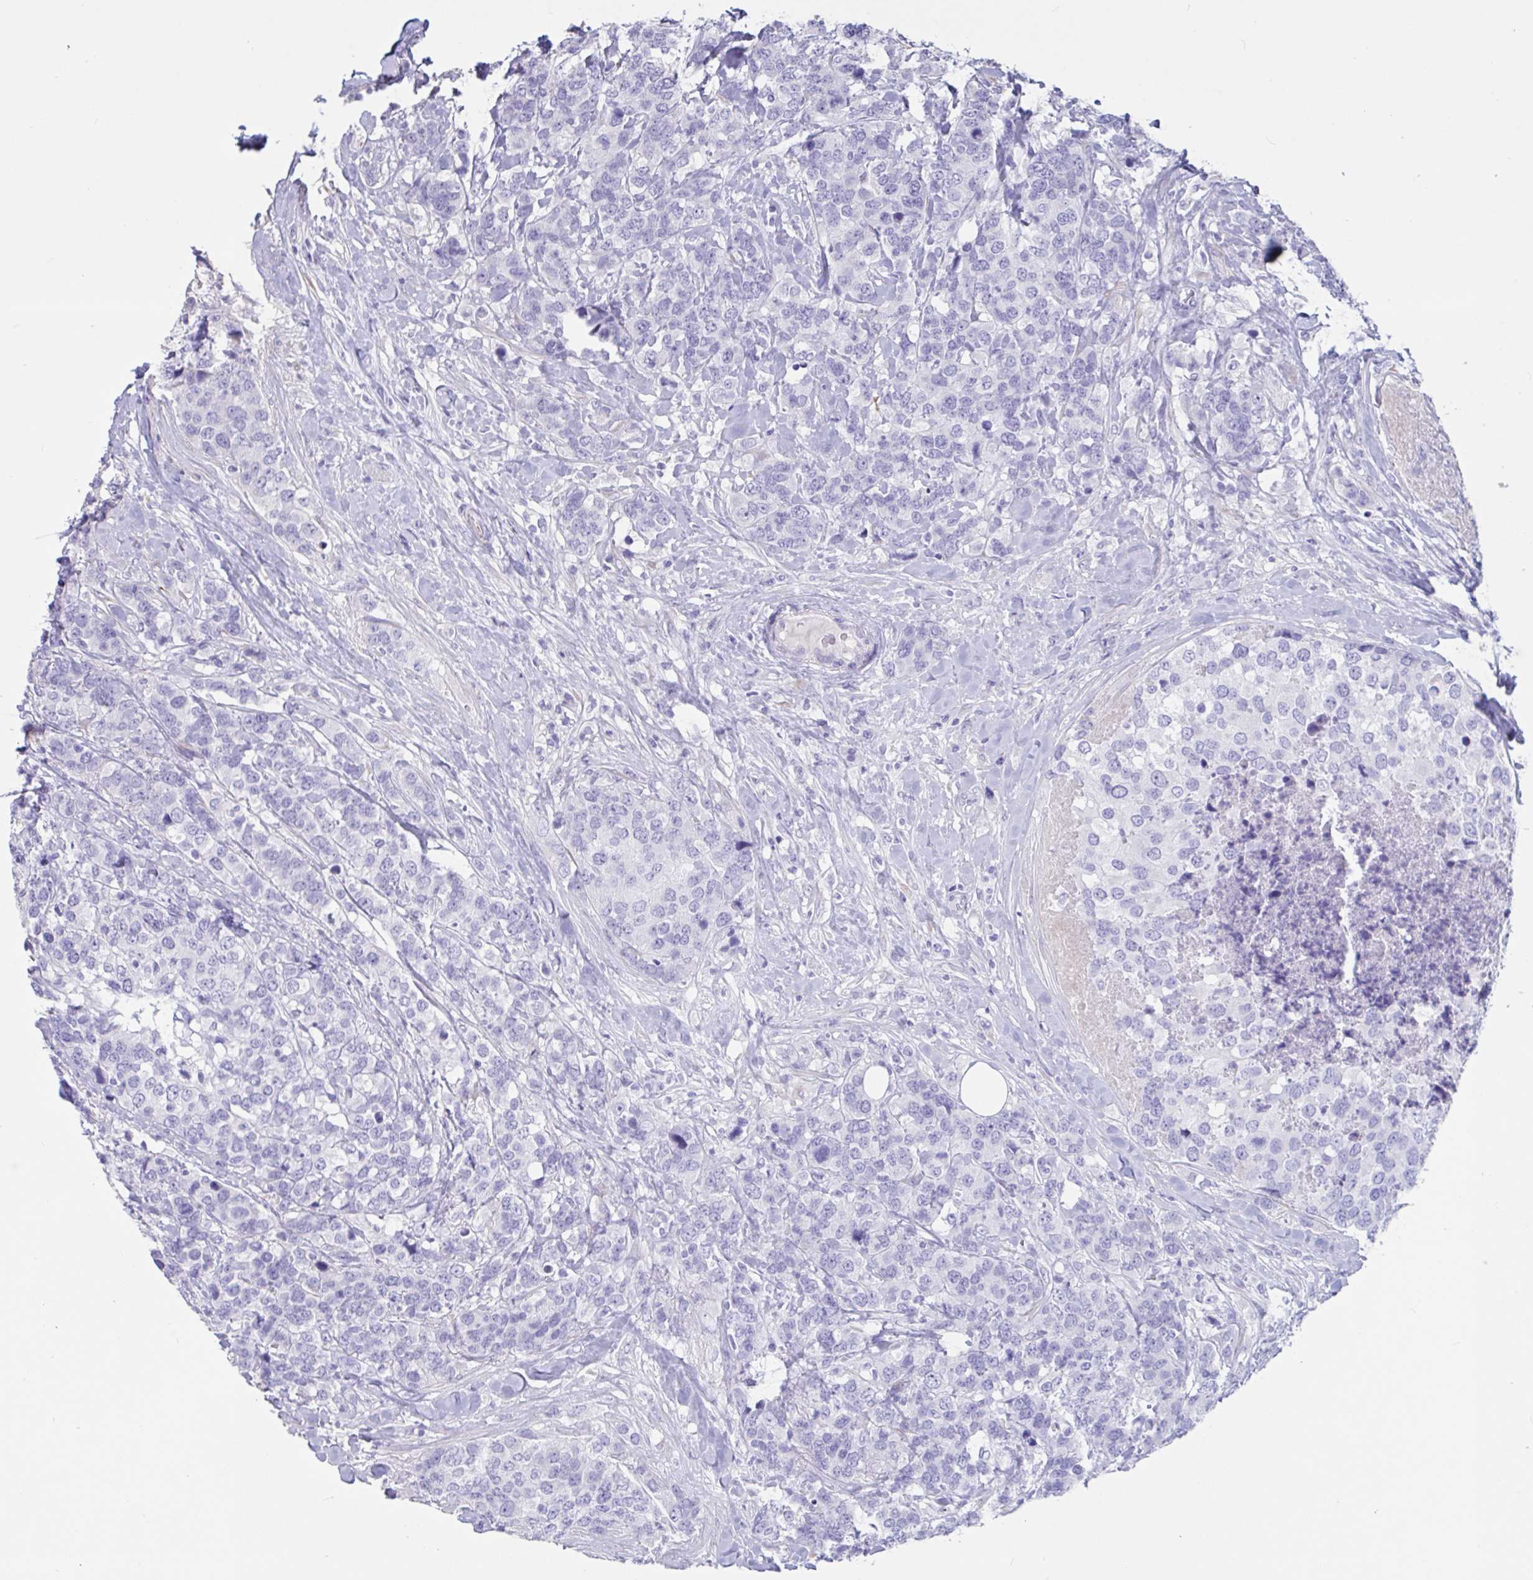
{"staining": {"intensity": "negative", "quantity": "none", "location": "none"}, "tissue": "breast cancer", "cell_type": "Tumor cells", "image_type": "cancer", "snomed": [{"axis": "morphology", "description": "Lobular carcinoma"}, {"axis": "topography", "description": "Breast"}], "caption": "A photomicrograph of human breast cancer is negative for staining in tumor cells. (DAB (3,3'-diaminobenzidine) immunohistochemistry (IHC) visualized using brightfield microscopy, high magnification).", "gene": "TNNC1", "patient": {"sex": "female", "age": 59}}